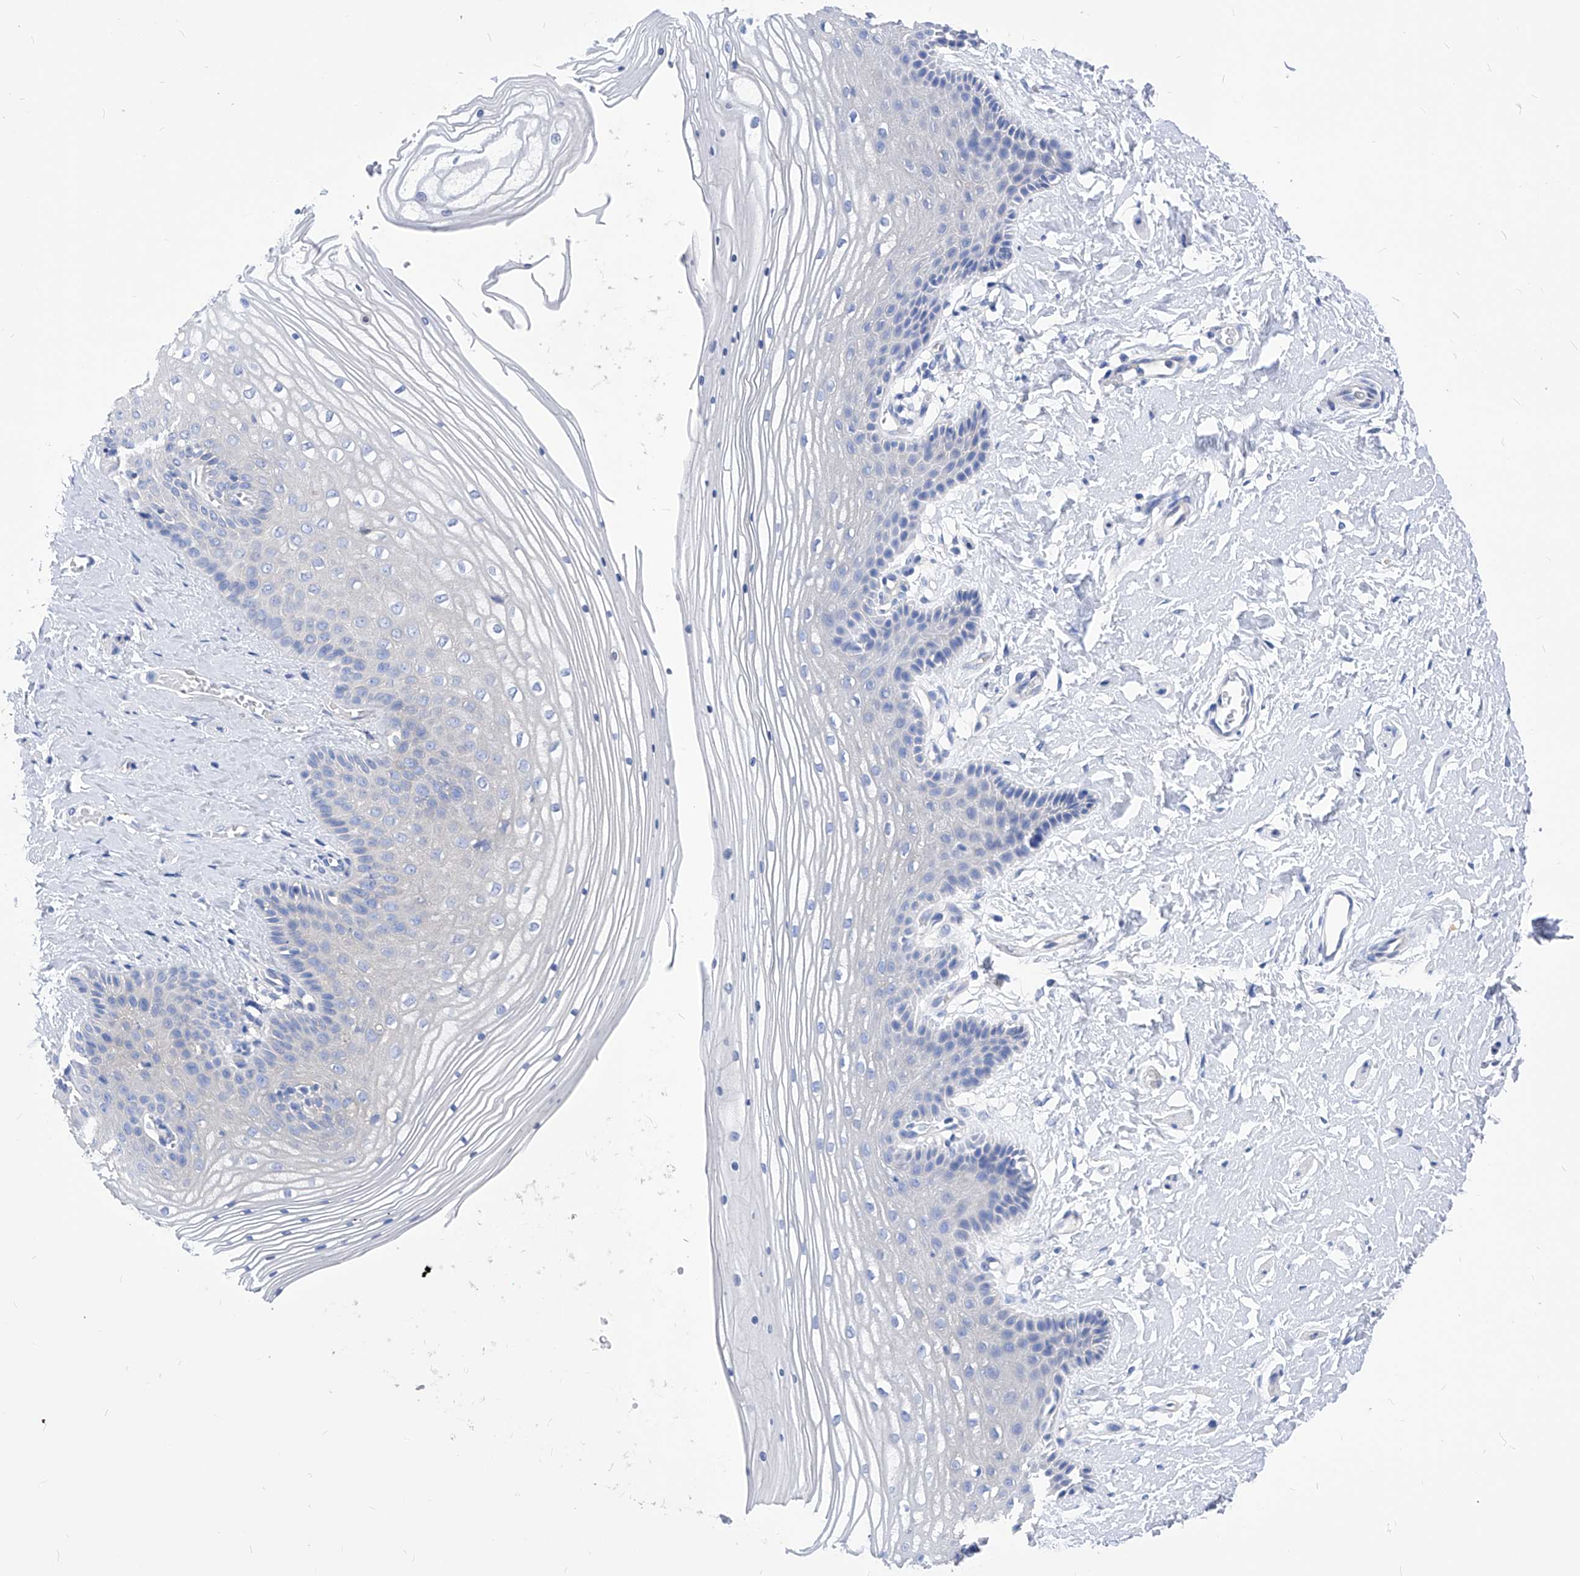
{"staining": {"intensity": "negative", "quantity": "none", "location": "none"}, "tissue": "vagina", "cell_type": "Squamous epithelial cells", "image_type": "normal", "snomed": [{"axis": "morphology", "description": "Normal tissue, NOS"}, {"axis": "topography", "description": "Vagina"}, {"axis": "topography", "description": "Cervix"}], "caption": "This is an IHC histopathology image of benign vagina. There is no positivity in squamous epithelial cells.", "gene": "XPNPEP1", "patient": {"sex": "female", "age": 40}}